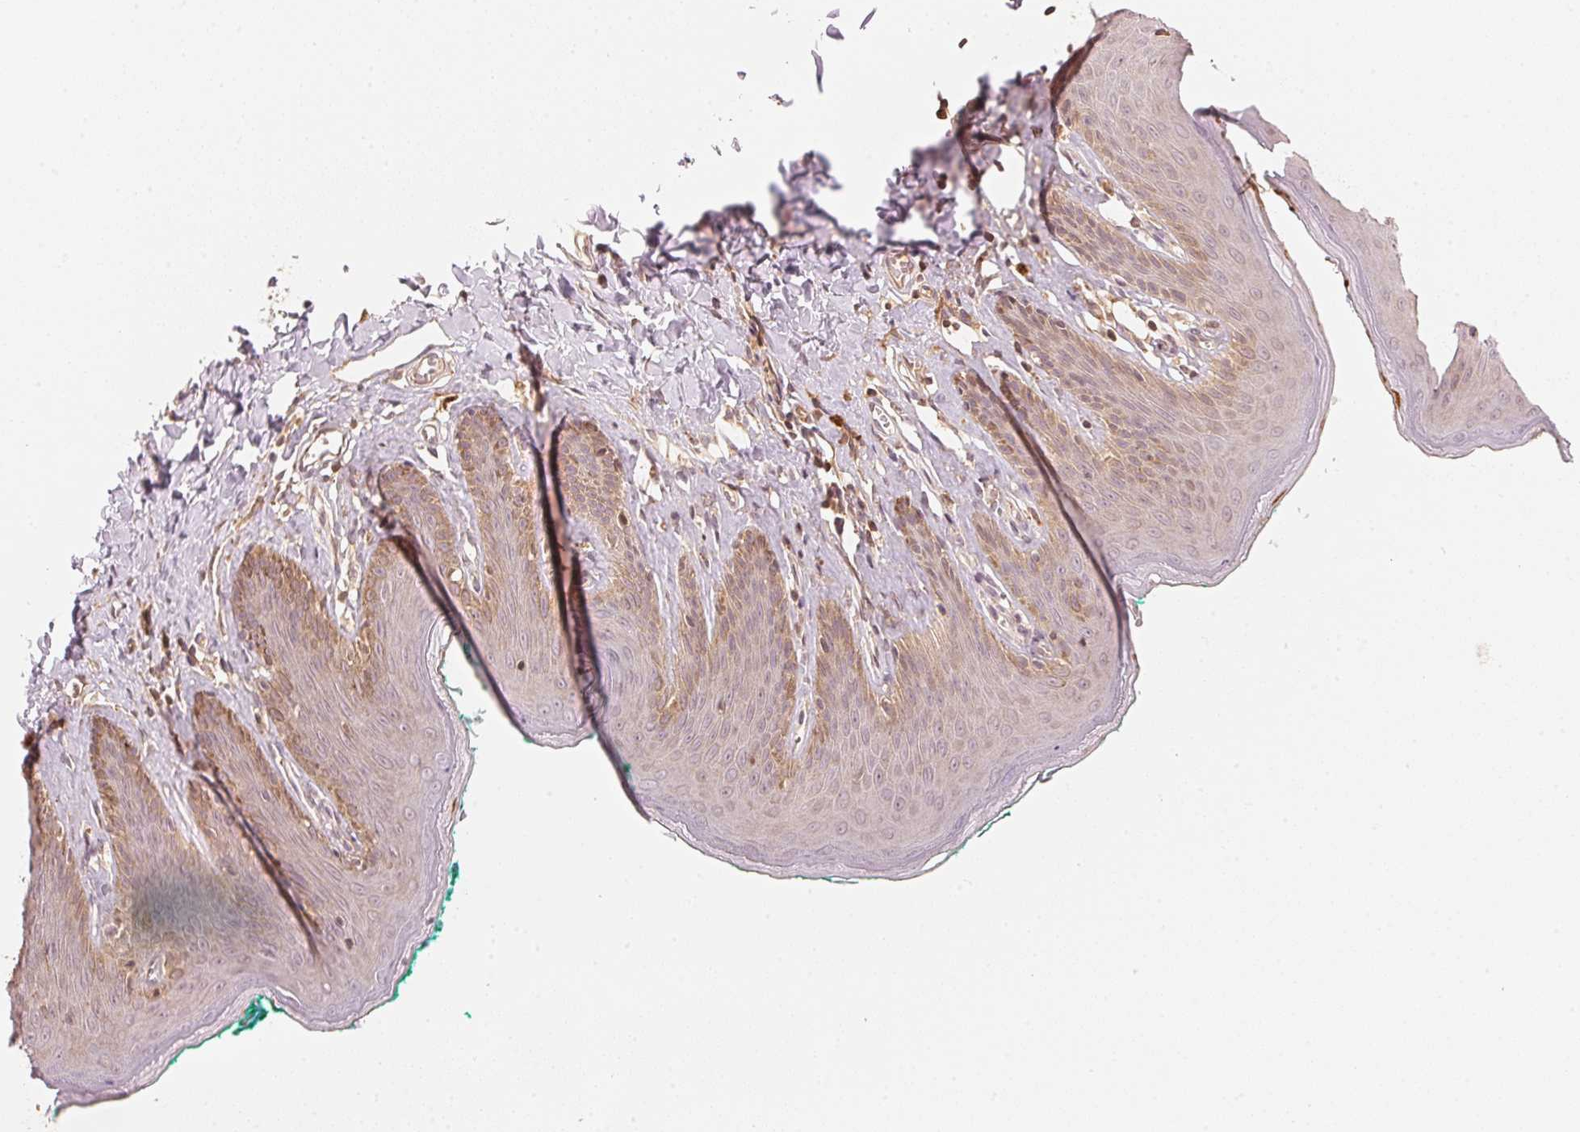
{"staining": {"intensity": "moderate", "quantity": "<25%", "location": "cytoplasmic/membranous"}, "tissue": "skin", "cell_type": "Epidermal cells", "image_type": "normal", "snomed": [{"axis": "morphology", "description": "Normal tissue, NOS"}, {"axis": "topography", "description": "Vulva"}, {"axis": "topography", "description": "Peripheral nerve tissue"}], "caption": "Moderate cytoplasmic/membranous staining is seen in approximately <25% of epidermal cells in normal skin.", "gene": "PRKN", "patient": {"sex": "female", "age": 66}}